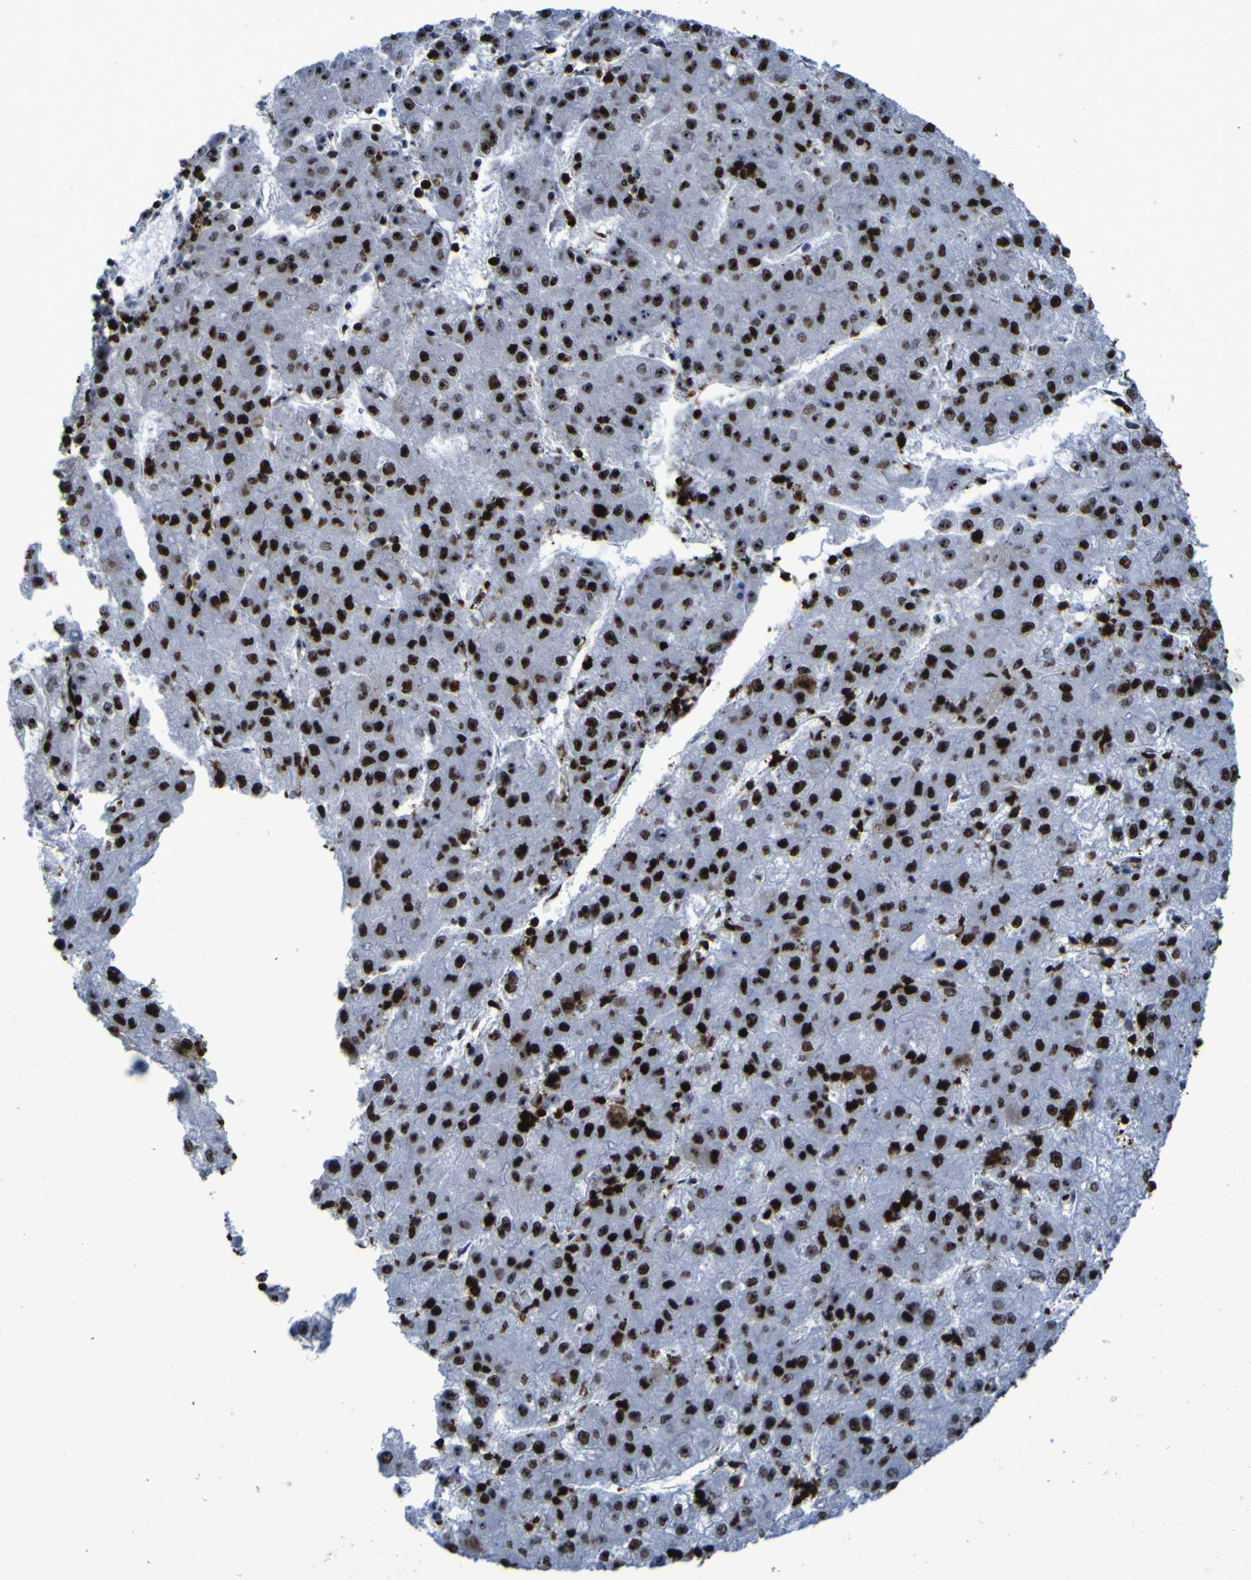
{"staining": {"intensity": "strong", "quantity": ">75%", "location": "nuclear"}, "tissue": "liver cancer", "cell_type": "Tumor cells", "image_type": "cancer", "snomed": [{"axis": "morphology", "description": "Carcinoma, Hepatocellular, NOS"}, {"axis": "topography", "description": "Liver"}], "caption": "Tumor cells display high levels of strong nuclear expression in about >75% of cells in liver cancer.", "gene": "NPM1", "patient": {"sex": "male", "age": 72}}